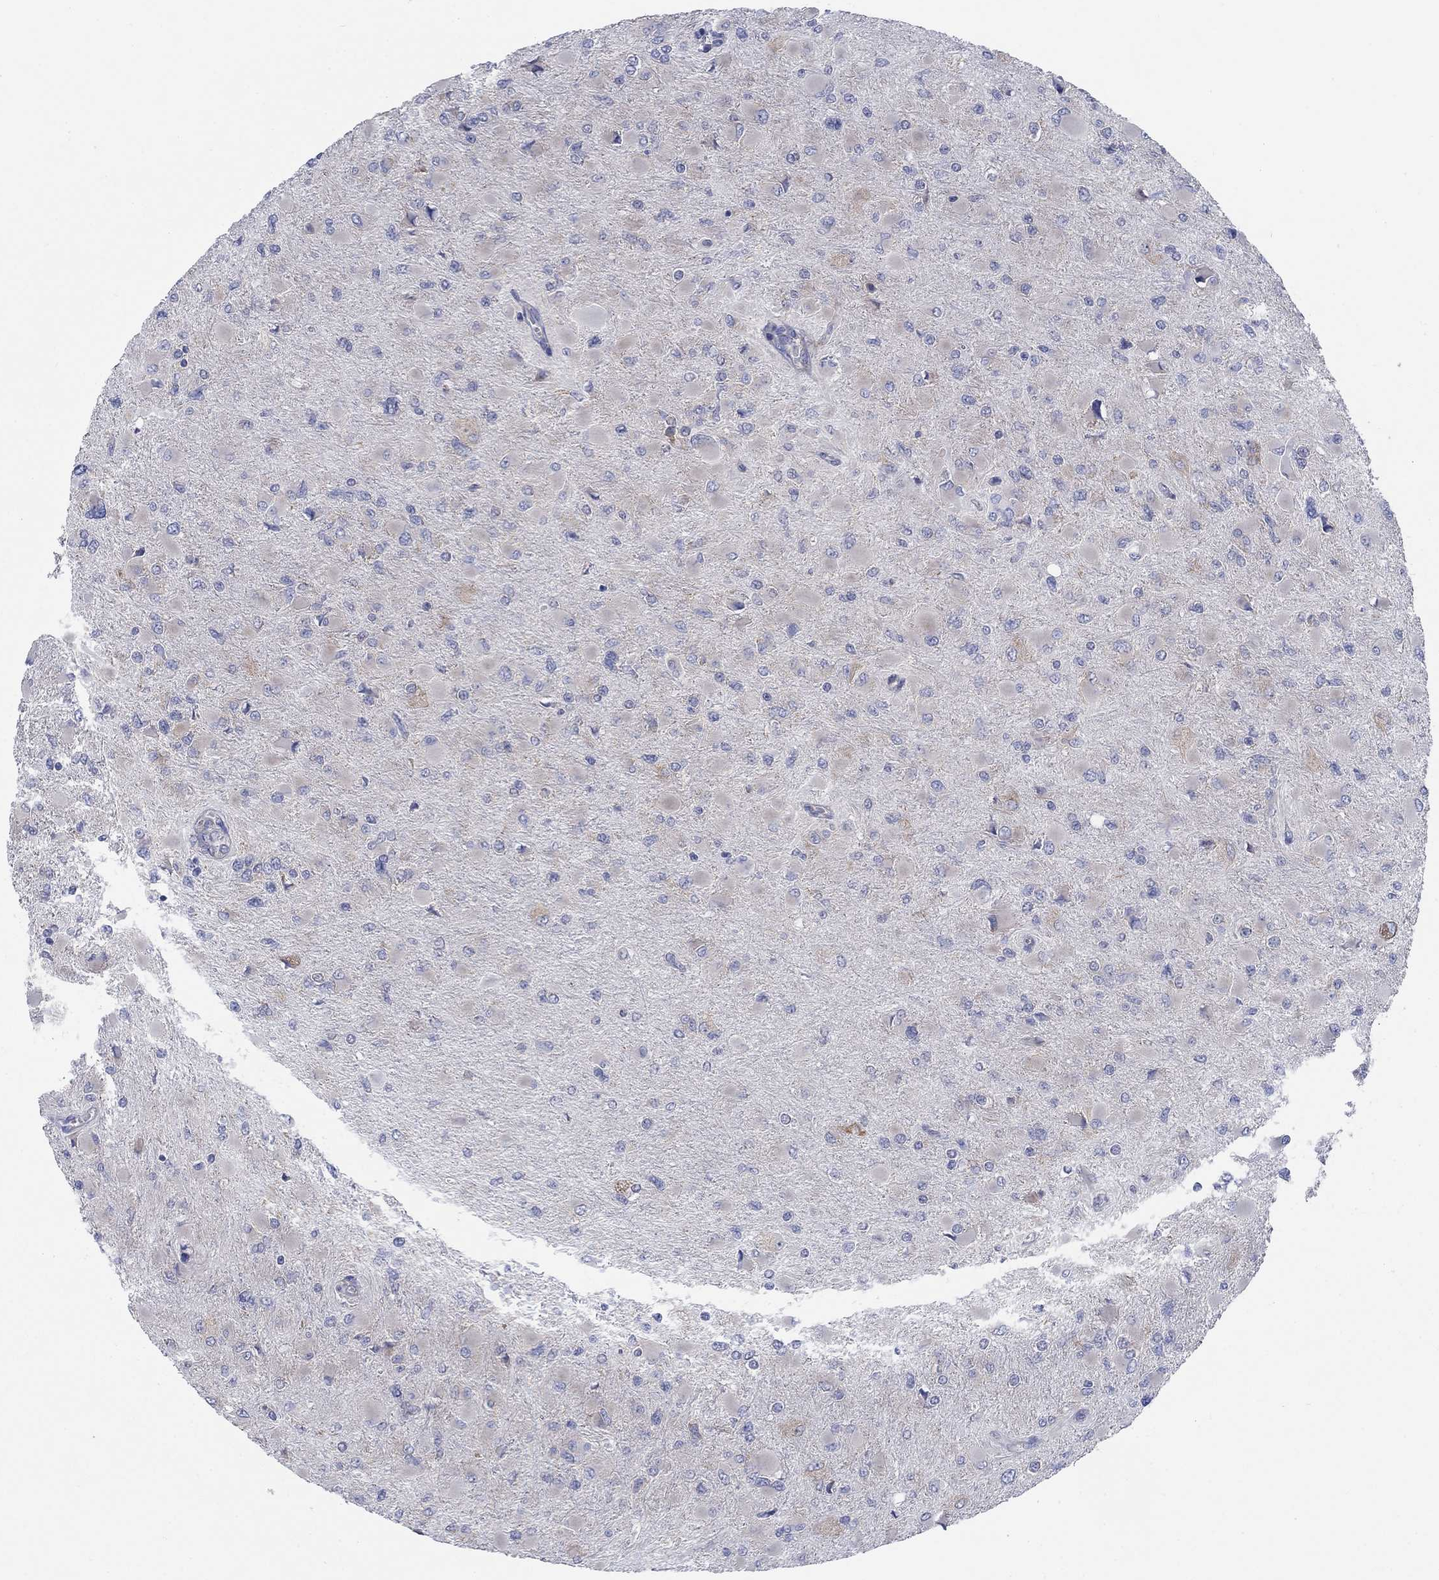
{"staining": {"intensity": "weak", "quantity": "<25%", "location": "cytoplasmic/membranous"}, "tissue": "glioma", "cell_type": "Tumor cells", "image_type": "cancer", "snomed": [{"axis": "morphology", "description": "Glioma, malignant, High grade"}, {"axis": "topography", "description": "Cerebral cortex"}], "caption": "An IHC histopathology image of malignant glioma (high-grade) is shown. There is no staining in tumor cells of malignant glioma (high-grade).", "gene": "TMEM59", "patient": {"sex": "female", "age": 36}}